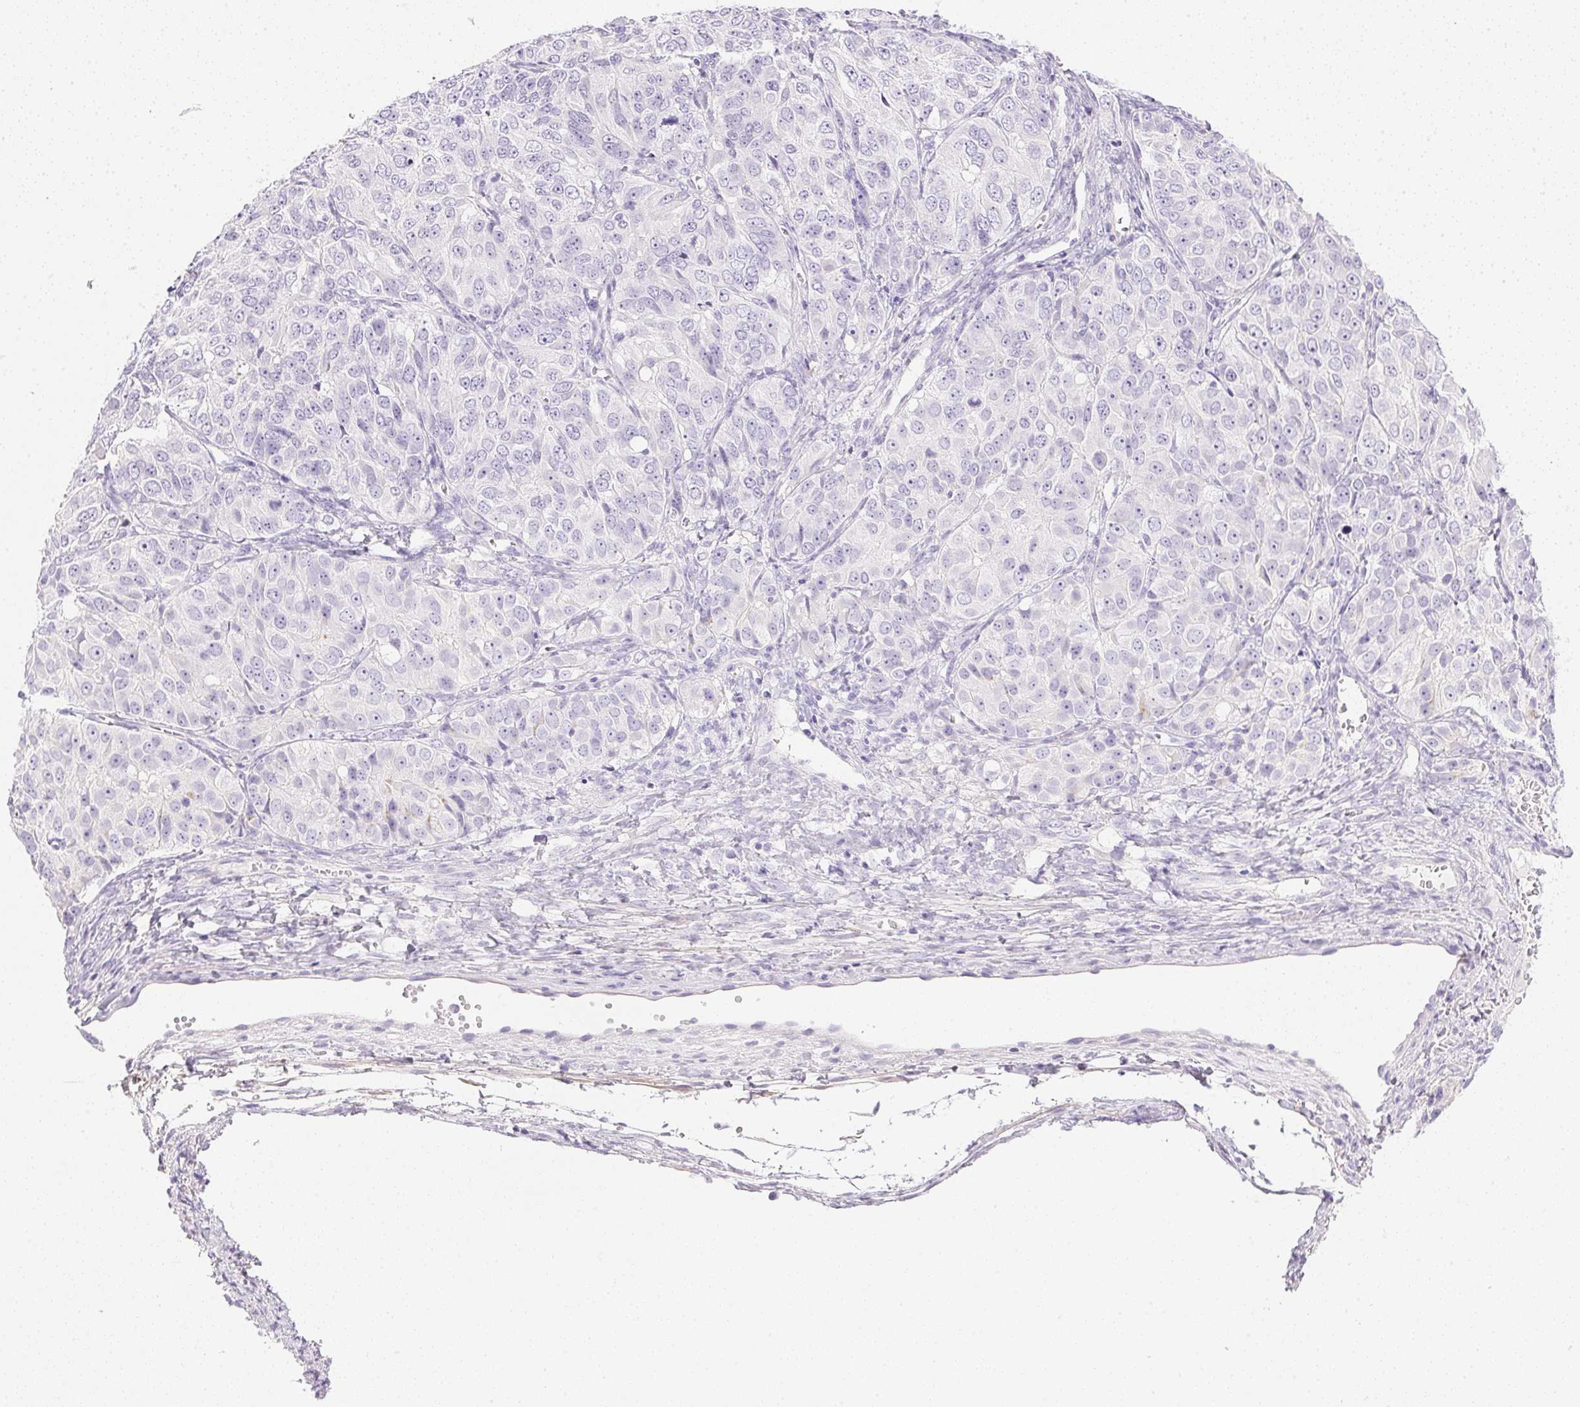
{"staining": {"intensity": "negative", "quantity": "none", "location": "none"}, "tissue": "ovarian cancer", "cell_type": "Tumor cells", "image_type": "cancer", "snomed": [{"axis": "morphology", "description": "Carcinoma, endometroid"}, {"axis": "topography", "description": "Ovary"}], "caption": "DAB immunohistochemical staining of human ovarian cancer exhibits no significant staining in tumor cells.", "gene": "CTRL", "patient": {"sex": "female", "age": 51}}